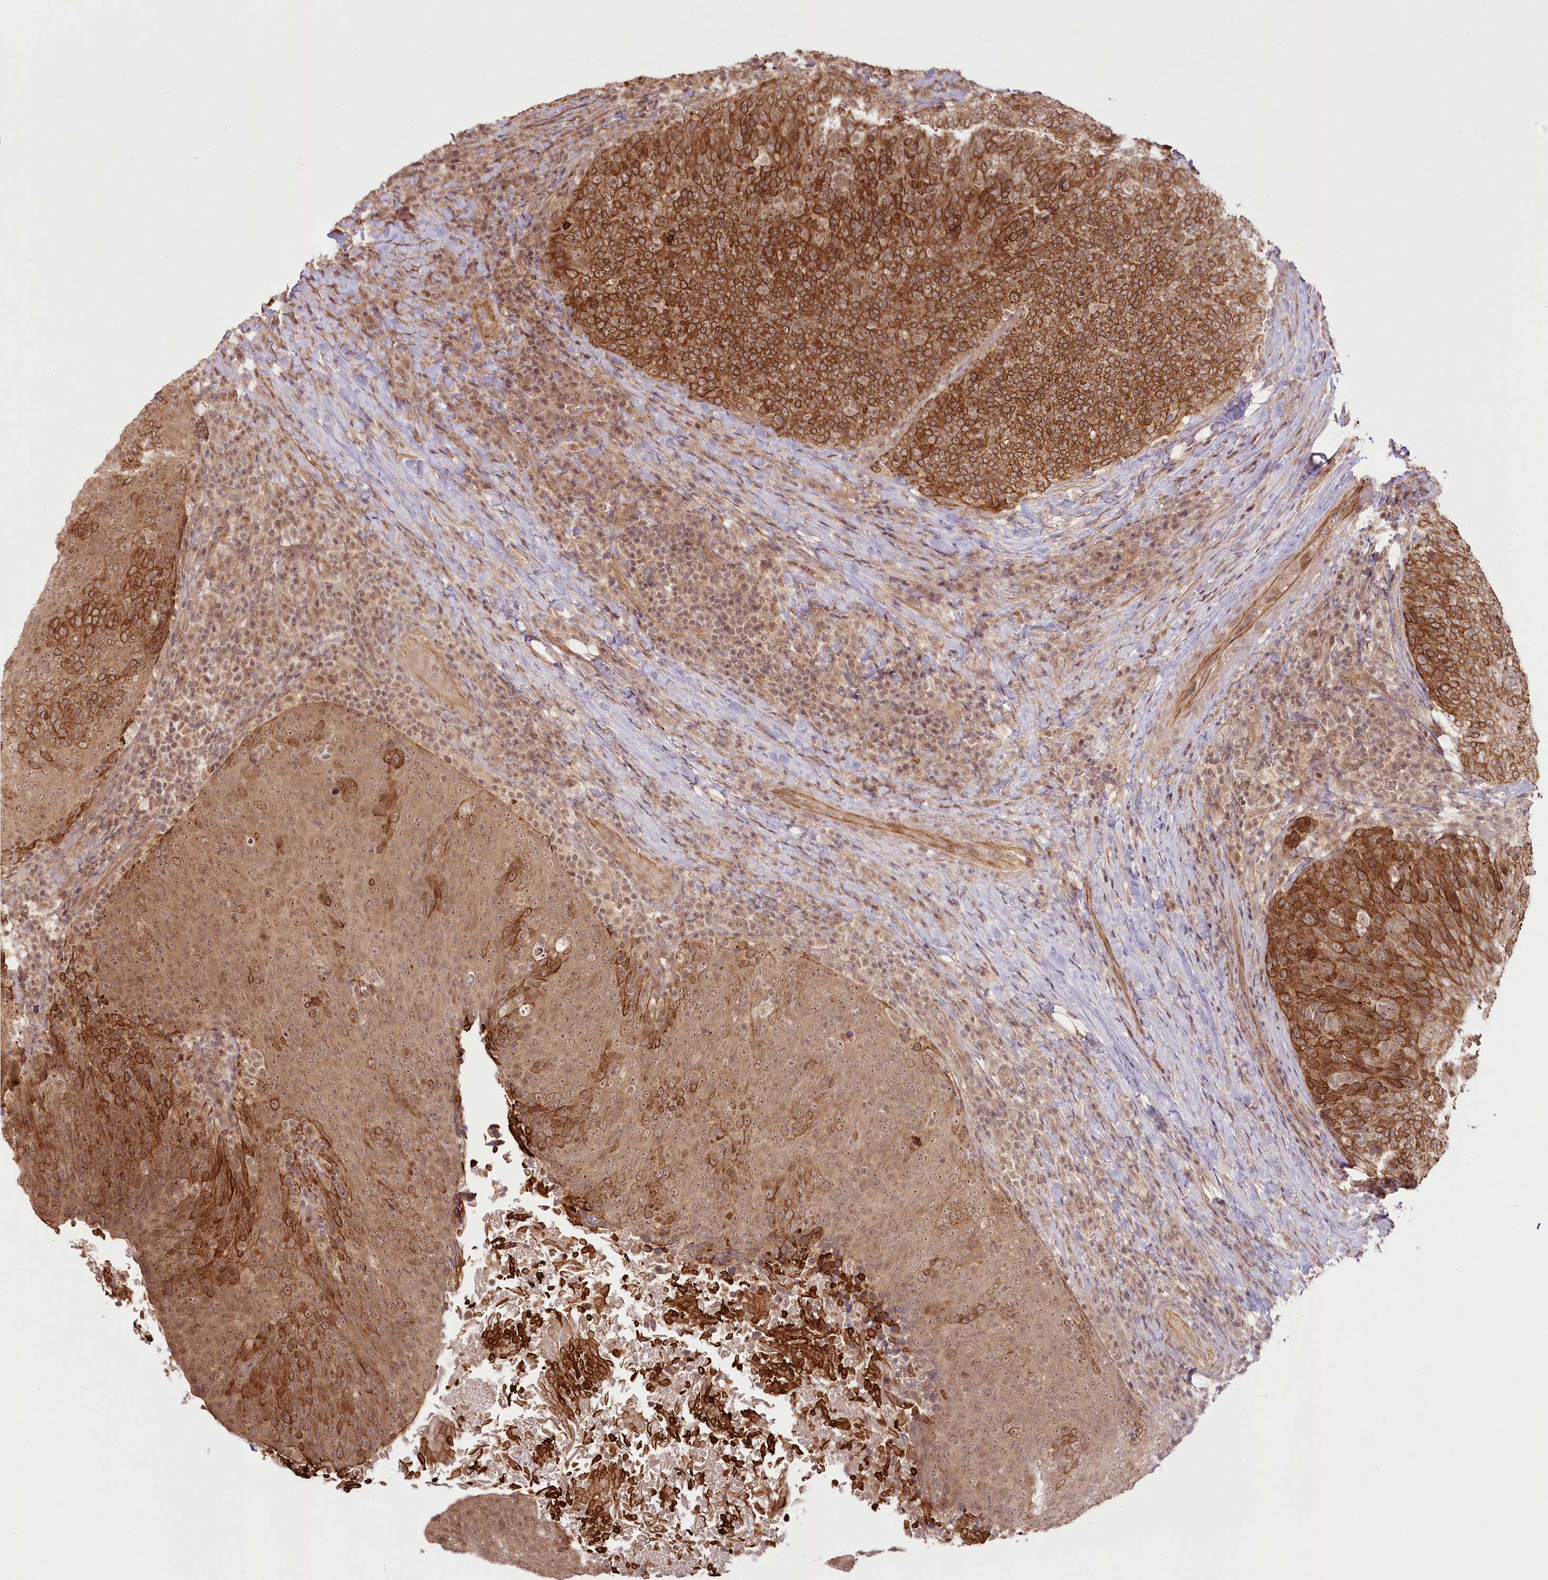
{"staining": {"intensity": "strong", "quantity": ">75%", "location": "cytoplasmic/membranous"}, "tissue": "head and neck cancer", "cell_type": "Tumor cells", "image_type": "cancer", "snomed": [{"axis": "morphology", "description": "Squamous cell carcinoma, NOS"}, {"axis": "morphology", "description": "Squamous cell carcinoma, metastatic, NOS"}, {"axis": "topography", "description": "Lymph node"}, {"axis": "topography", "description": "Head-Neck"}], "caption": "Immunohistochemistry (IHC) staining of head and neck cancer, which reveals high levels of strong cytoplasmic/membranous expression in about >75% of tumor cells indicating strong cytoplasmic/membranous protein staining. The staining was performed using DAB (brown) for protein detection and nuclei were counterstained in hematoxylin (blue).", "gene": "R3HDM2", "patient": {"sex": "male", "age": 62}}